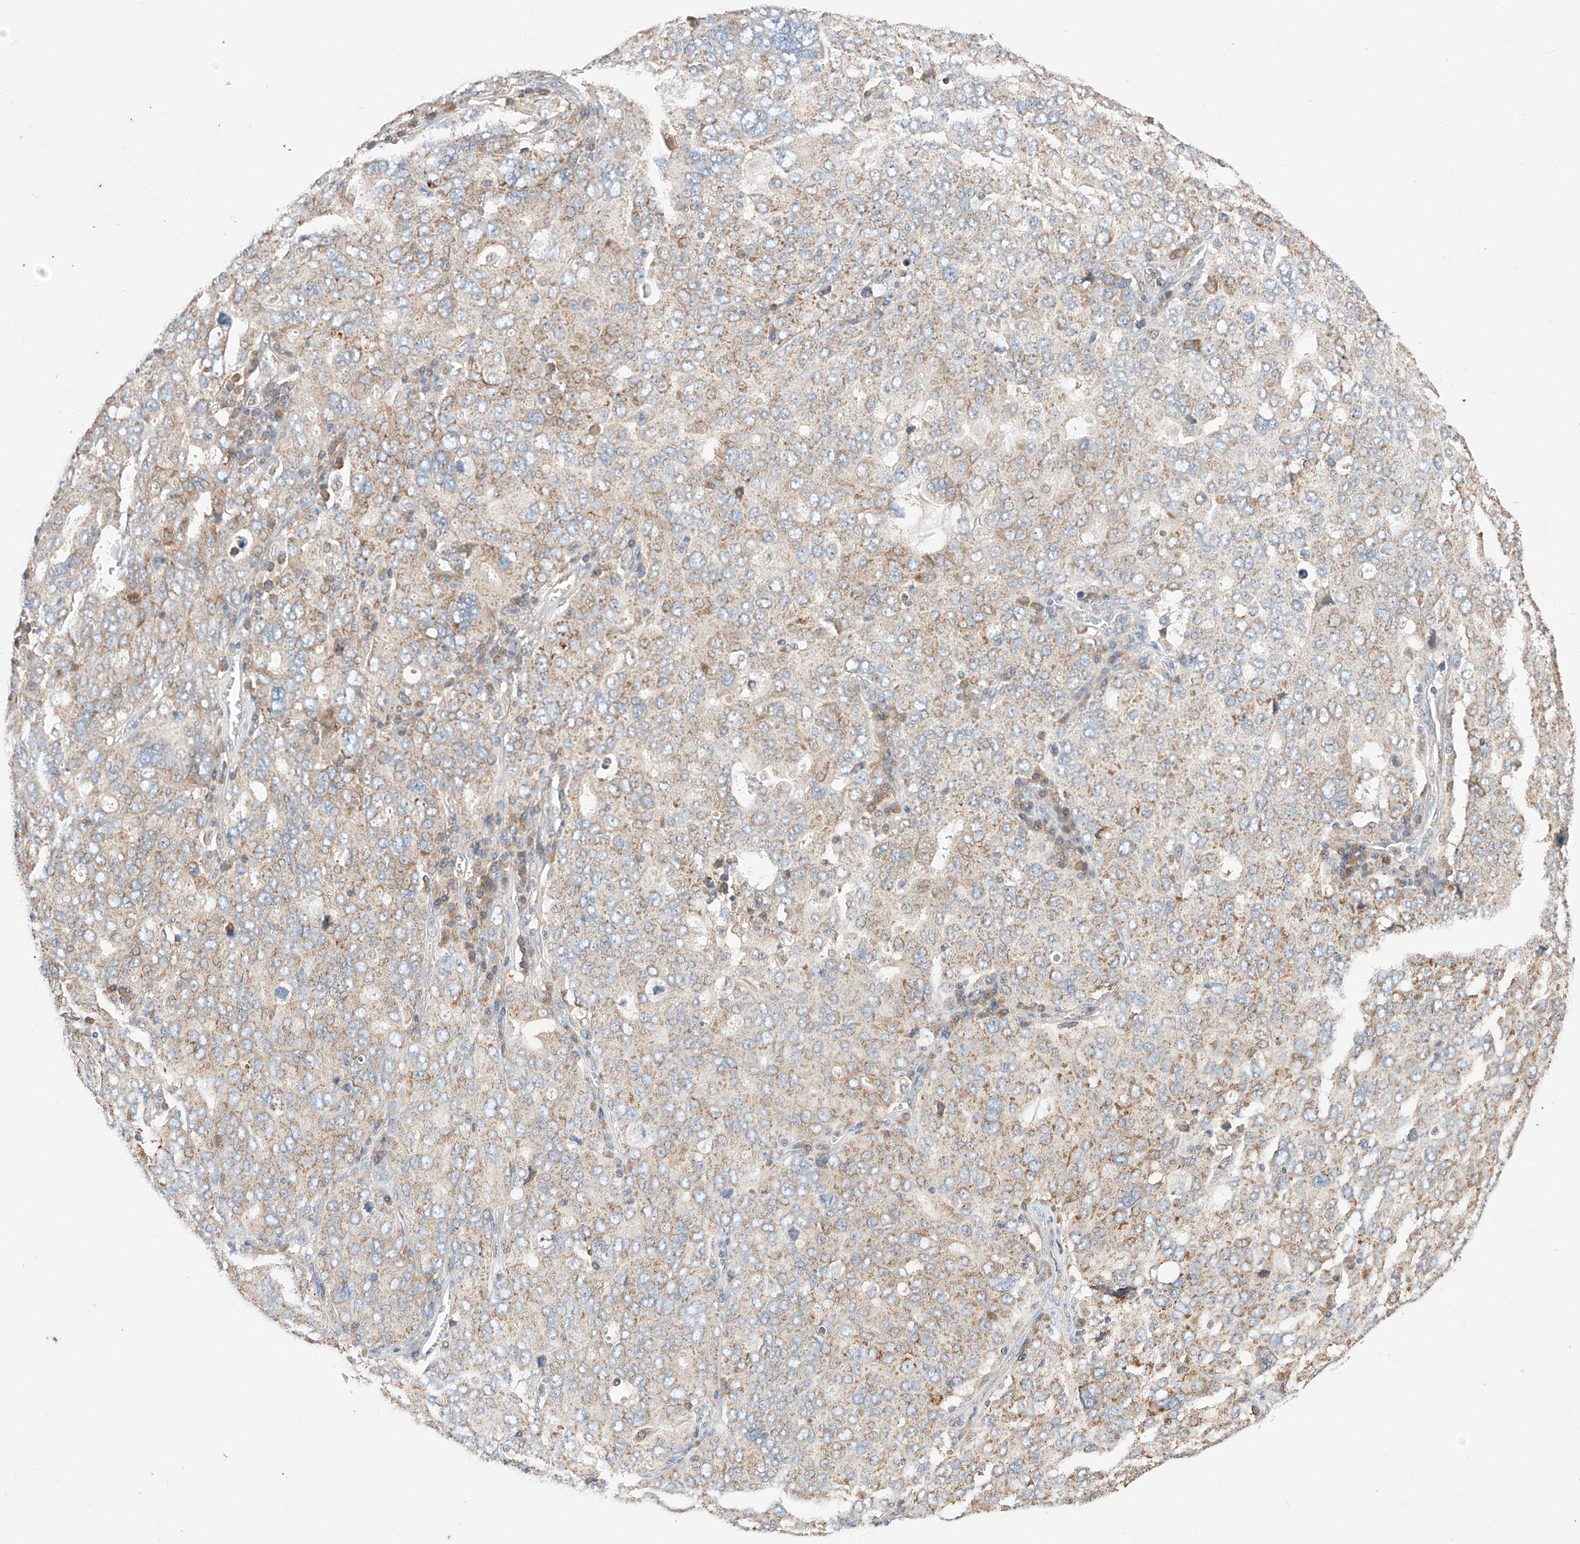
{"staining": {"intensity": "moderate", "quantity": "25%-75%", "location": "cytoplasmic/membranous"}, "tissue": "ovarian cancer", "cell_type": "Tumor cells", "image_type": "cancer", "snomed": [{"axis": "morphology", "description": "Carcinoma, endometroid"}, {"axis": "topography", "description": "Ovary"}], "caption": "The photomicrograph shows staining of ovarian cancer, revealing moderate cytoplasmic/membranous protein positivity (brown color) within tumor cells.", "gene": "C6orf118", "patient": {"sex": "female", "age": 62}}